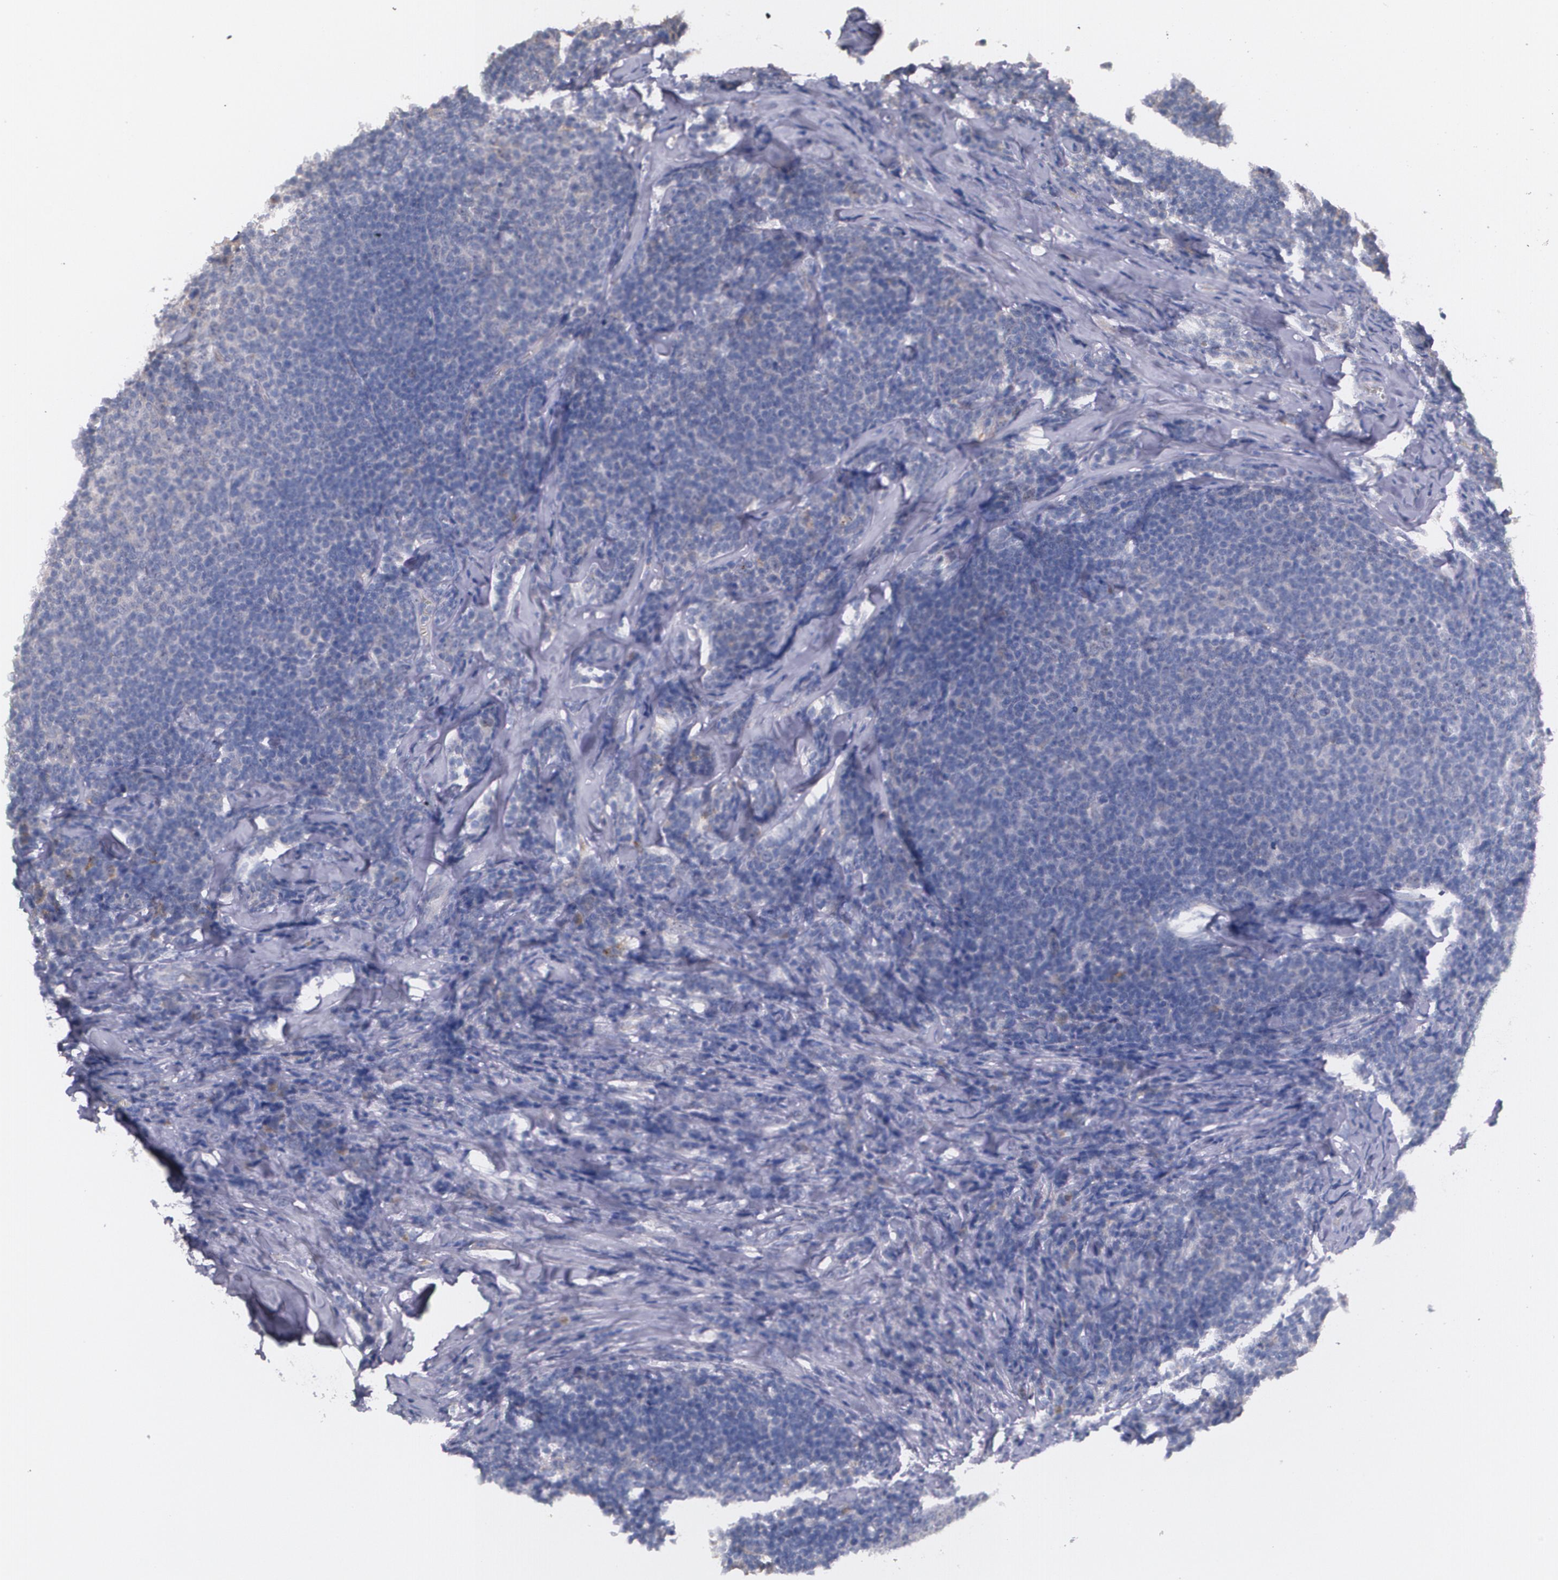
{"staining": {"intensity": "weak", "quantity": "<25%", "location": "cytoplasmic/membranous"}, "tissue": "lymphoma", "cell_type": "Tumor cells", "image_type": "cancer", "snomed": [{"axis": "morphology", "description": "Malignant lymphoma, non-Hodgkin's type, Low grade"}, {"axis": "topography", "description": "Lymph node"}], "caption": "The IHC micrograph has no significant expression in tumor cells of low-grade malignant lymphoma, non-Hodgkin's type tissue.", "gene": "AMBP", "patient": {"sex": "male", "age": 74}}